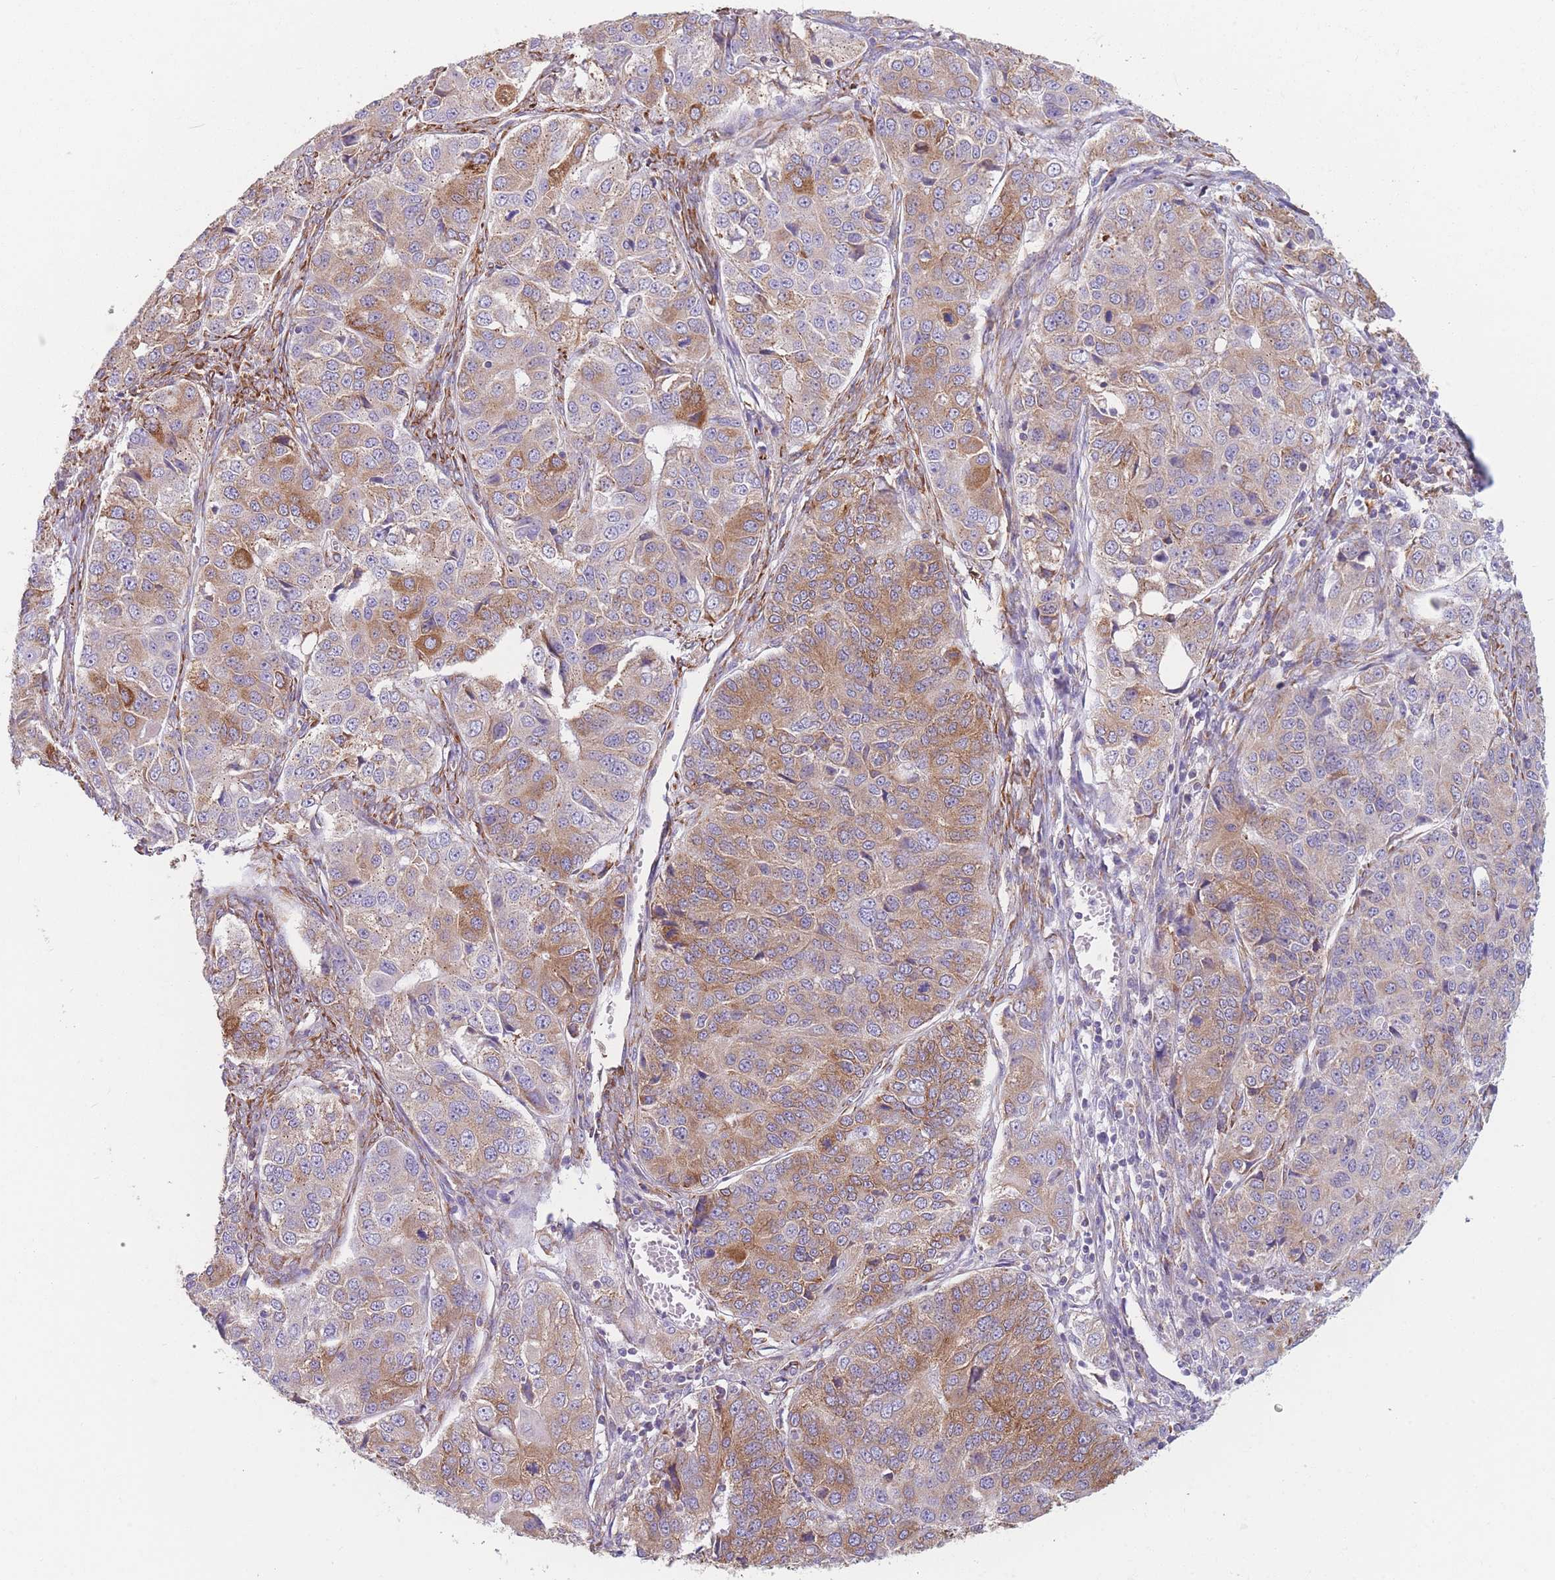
{"staining": {"intensity": "moderate", "quantity": "25%-75%", "location": "cytoplasmic/membranous"}, "tissue": "ovarian cancer", "cell_type": "Tumor cells", "image_type": "cancer", "snomed": [{"axis": "morphology", "description": "Carcinoma, endometroid"}, {"axis": "topography", "description": "Ovary"}], "caption": "This is an image of IHC staining of ovarian cancer, which shows moderate positivity in the cytoplasmic/membranous of tumor cells.", "gene": "AK9", "patient": {"sex": "female", "age": 51}}